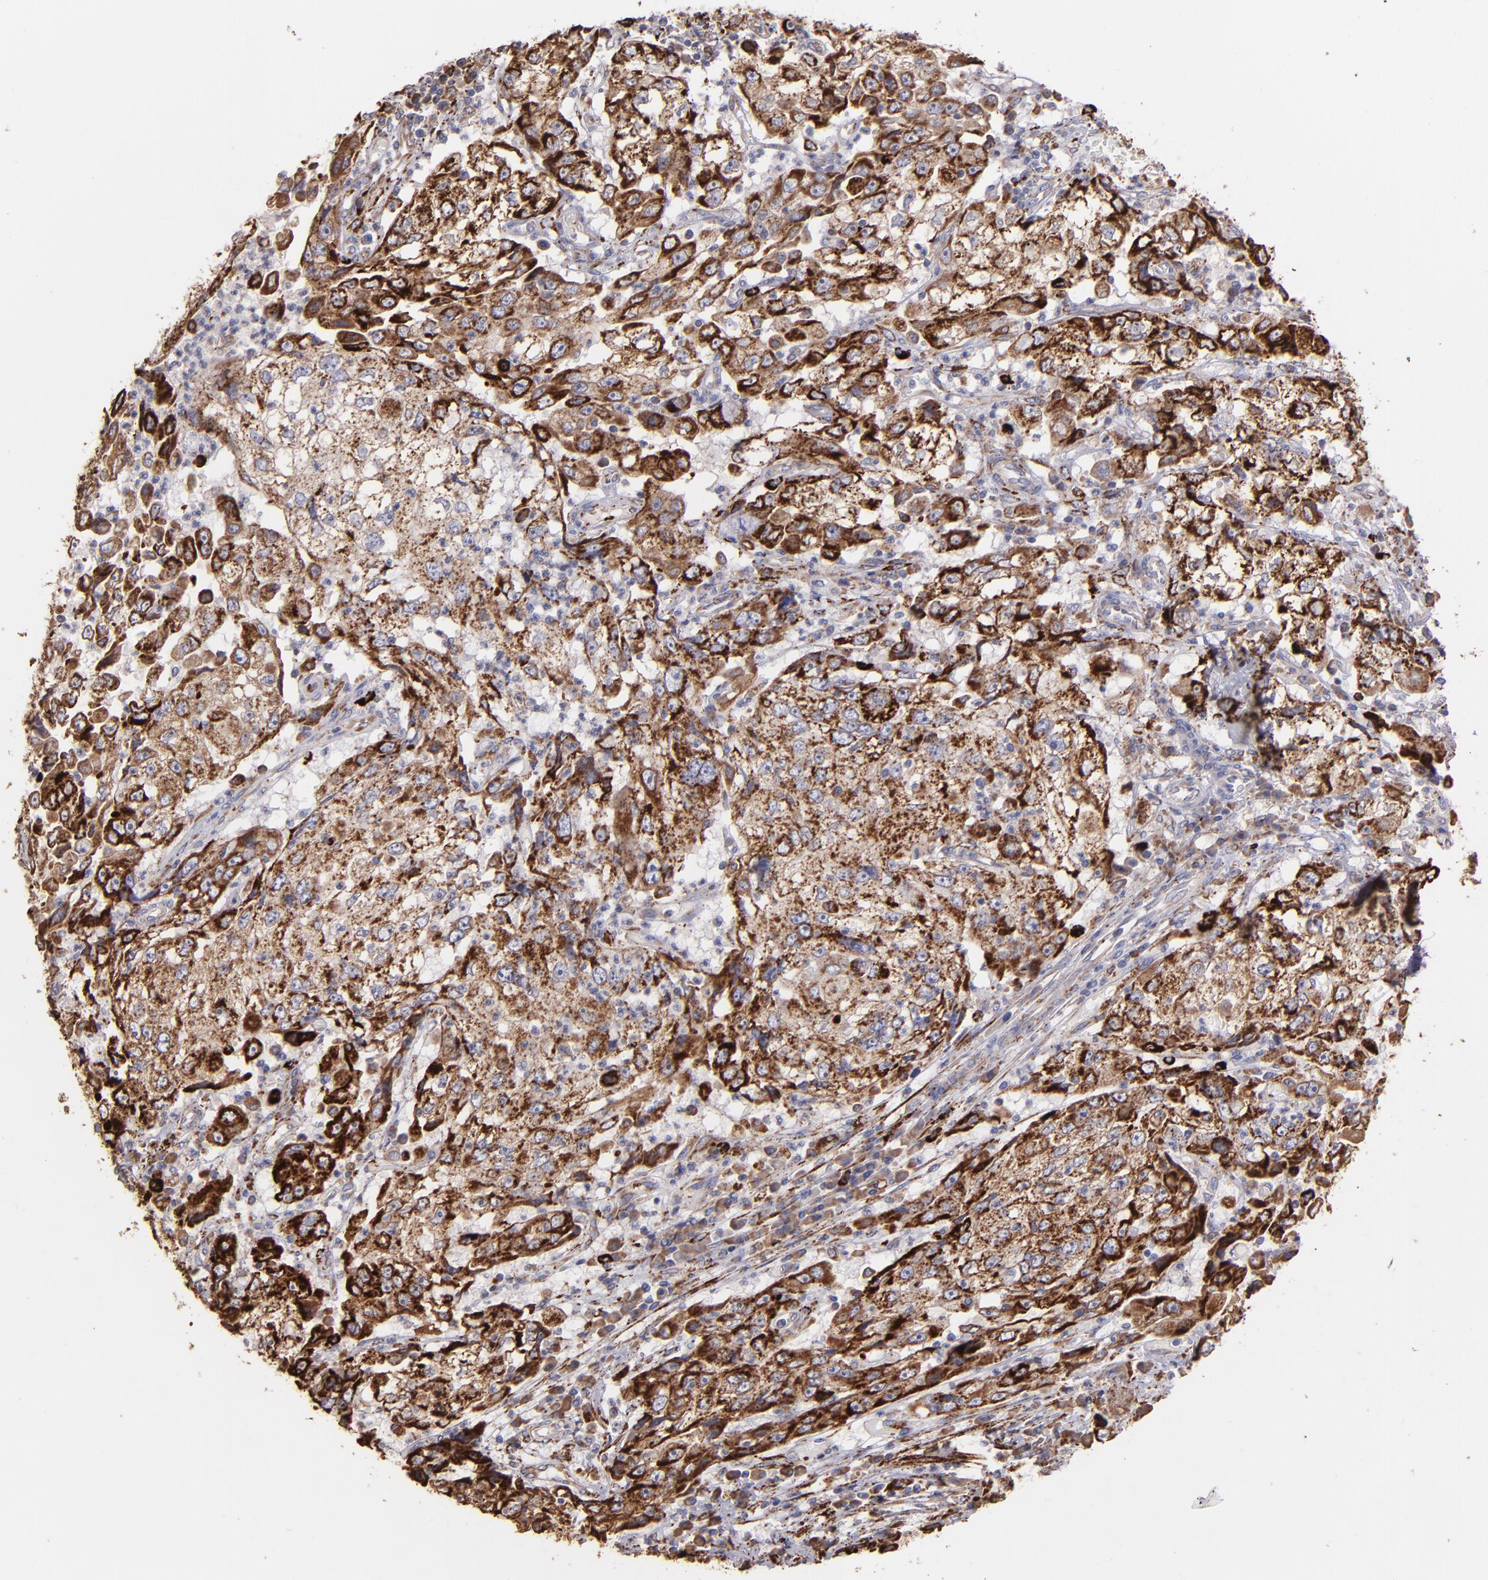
{"staining": {"intensity": "moderate", "quantity": ">75%", "location": "cytoplasmic/membranous"}, "tissue": "cervical cancer", "cell_type": "Tumor cells", "image_type": "cancer", "snomed": [{"axis": "morphology", "description": "Squamous cell carcinoma, NOS"}, {"axis": "topography", "description": "Cervix"}], "caption": "Protein staining by immunohistochemistry (IHC) exhibits moderate cytoplasmic/membranous staining in approximately >75% of tumor cells in cervical cancer (squamous cell carcinoma). The staining was performed using DAB to visualize the protein expression in brown, while the nuclei were stained in blue with hematoxylin (Magnification: 20x).", "gene": "MAOB", "patient": {"sex": "female", "age": 36}}